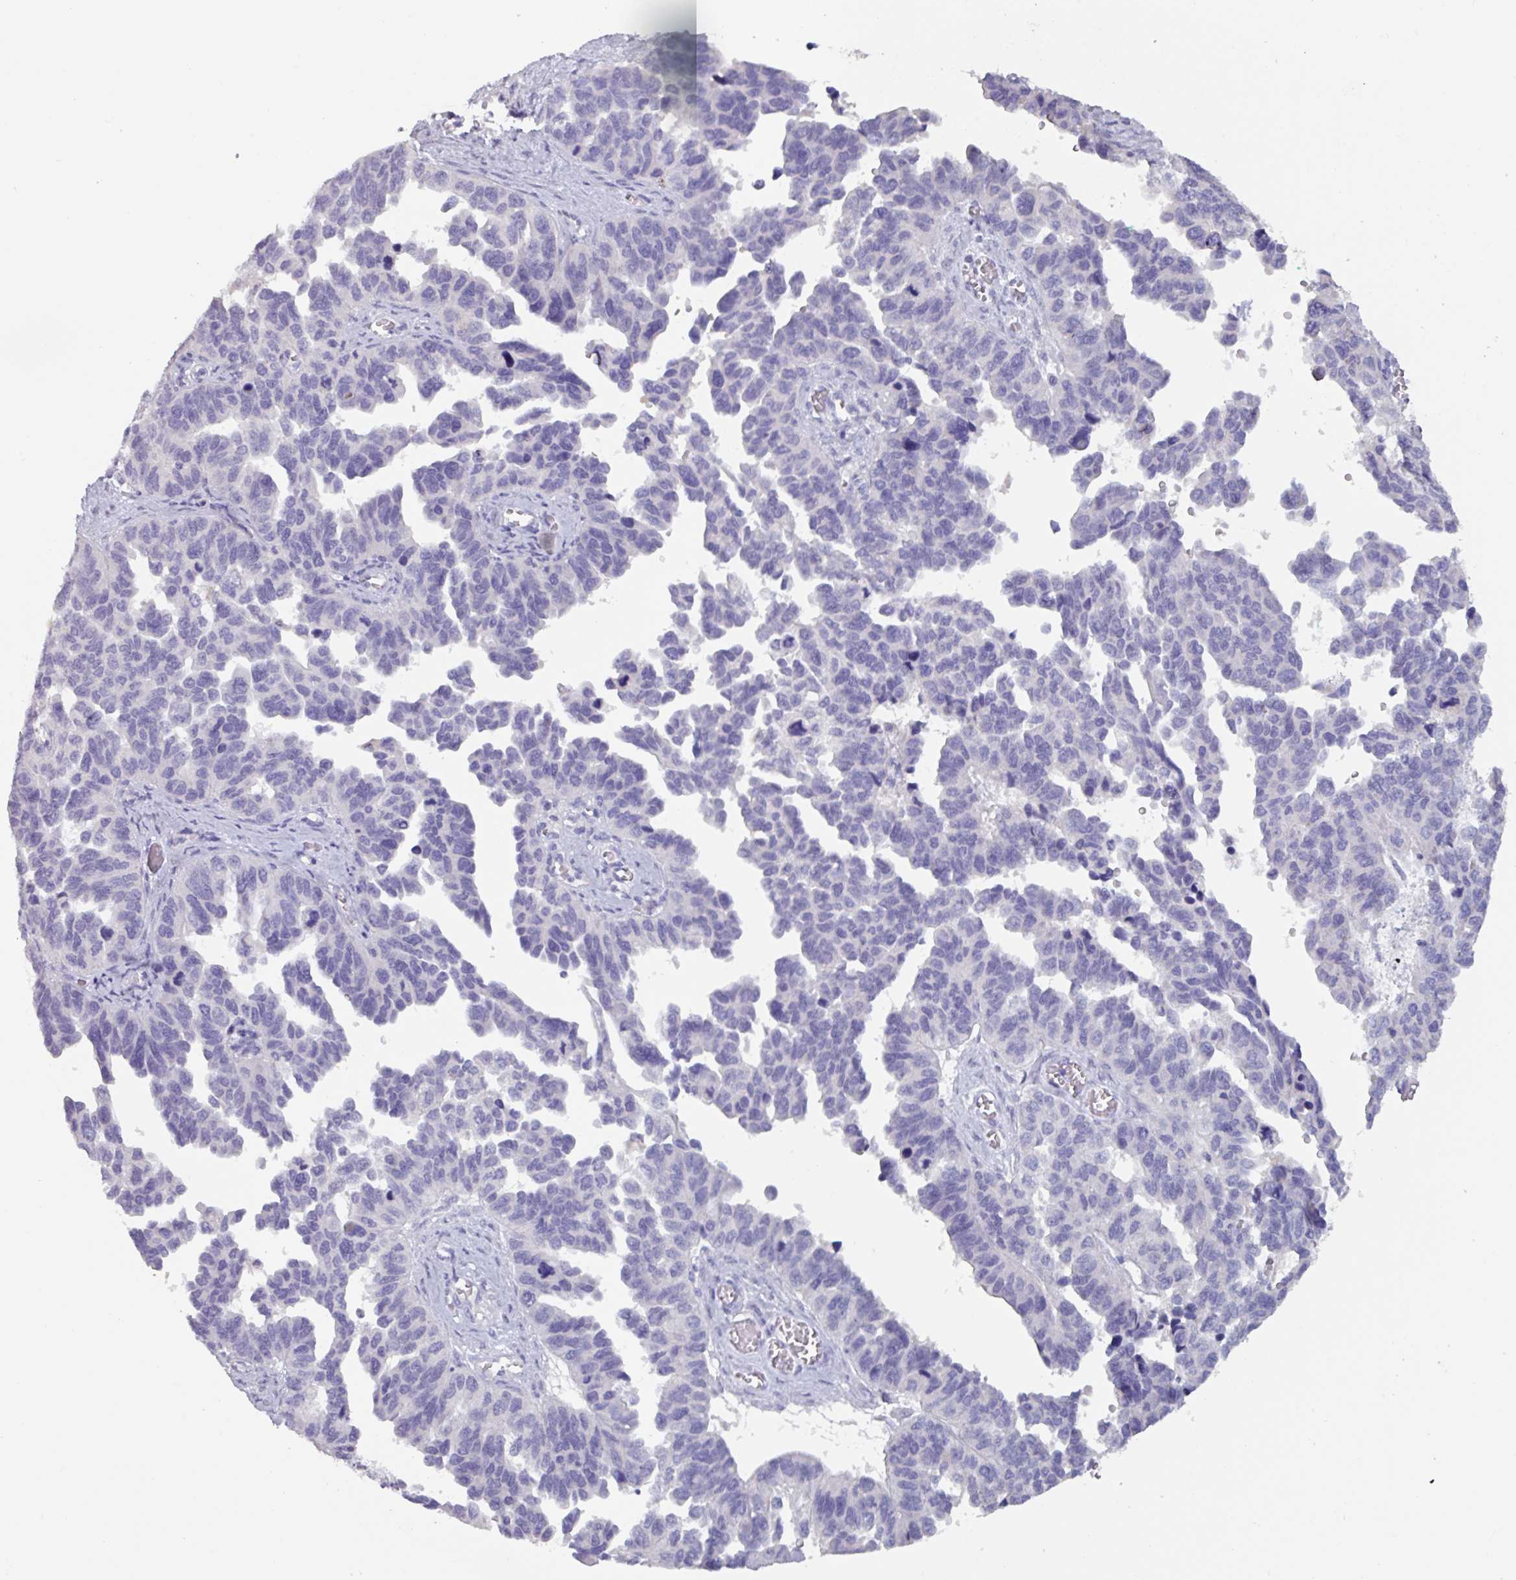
{"staining": {"intensity": "negative", "quantity": "none", "location": "none"}, "tissue": "ovarian cancer", "cell_type": "Tumor cells", "image_type": "cancer", "snomed": [{"axis": "morphology", "description": "Cystadenocarcinoma, serous, NOS"}, {"axis": "topography", "description": "Ovary"}], "caption": "Image shows no significant protein expression in tumor cells of ovarian cancer.", "gene": "OR2T10", "patient": {"sex": "female", "age": 64}}